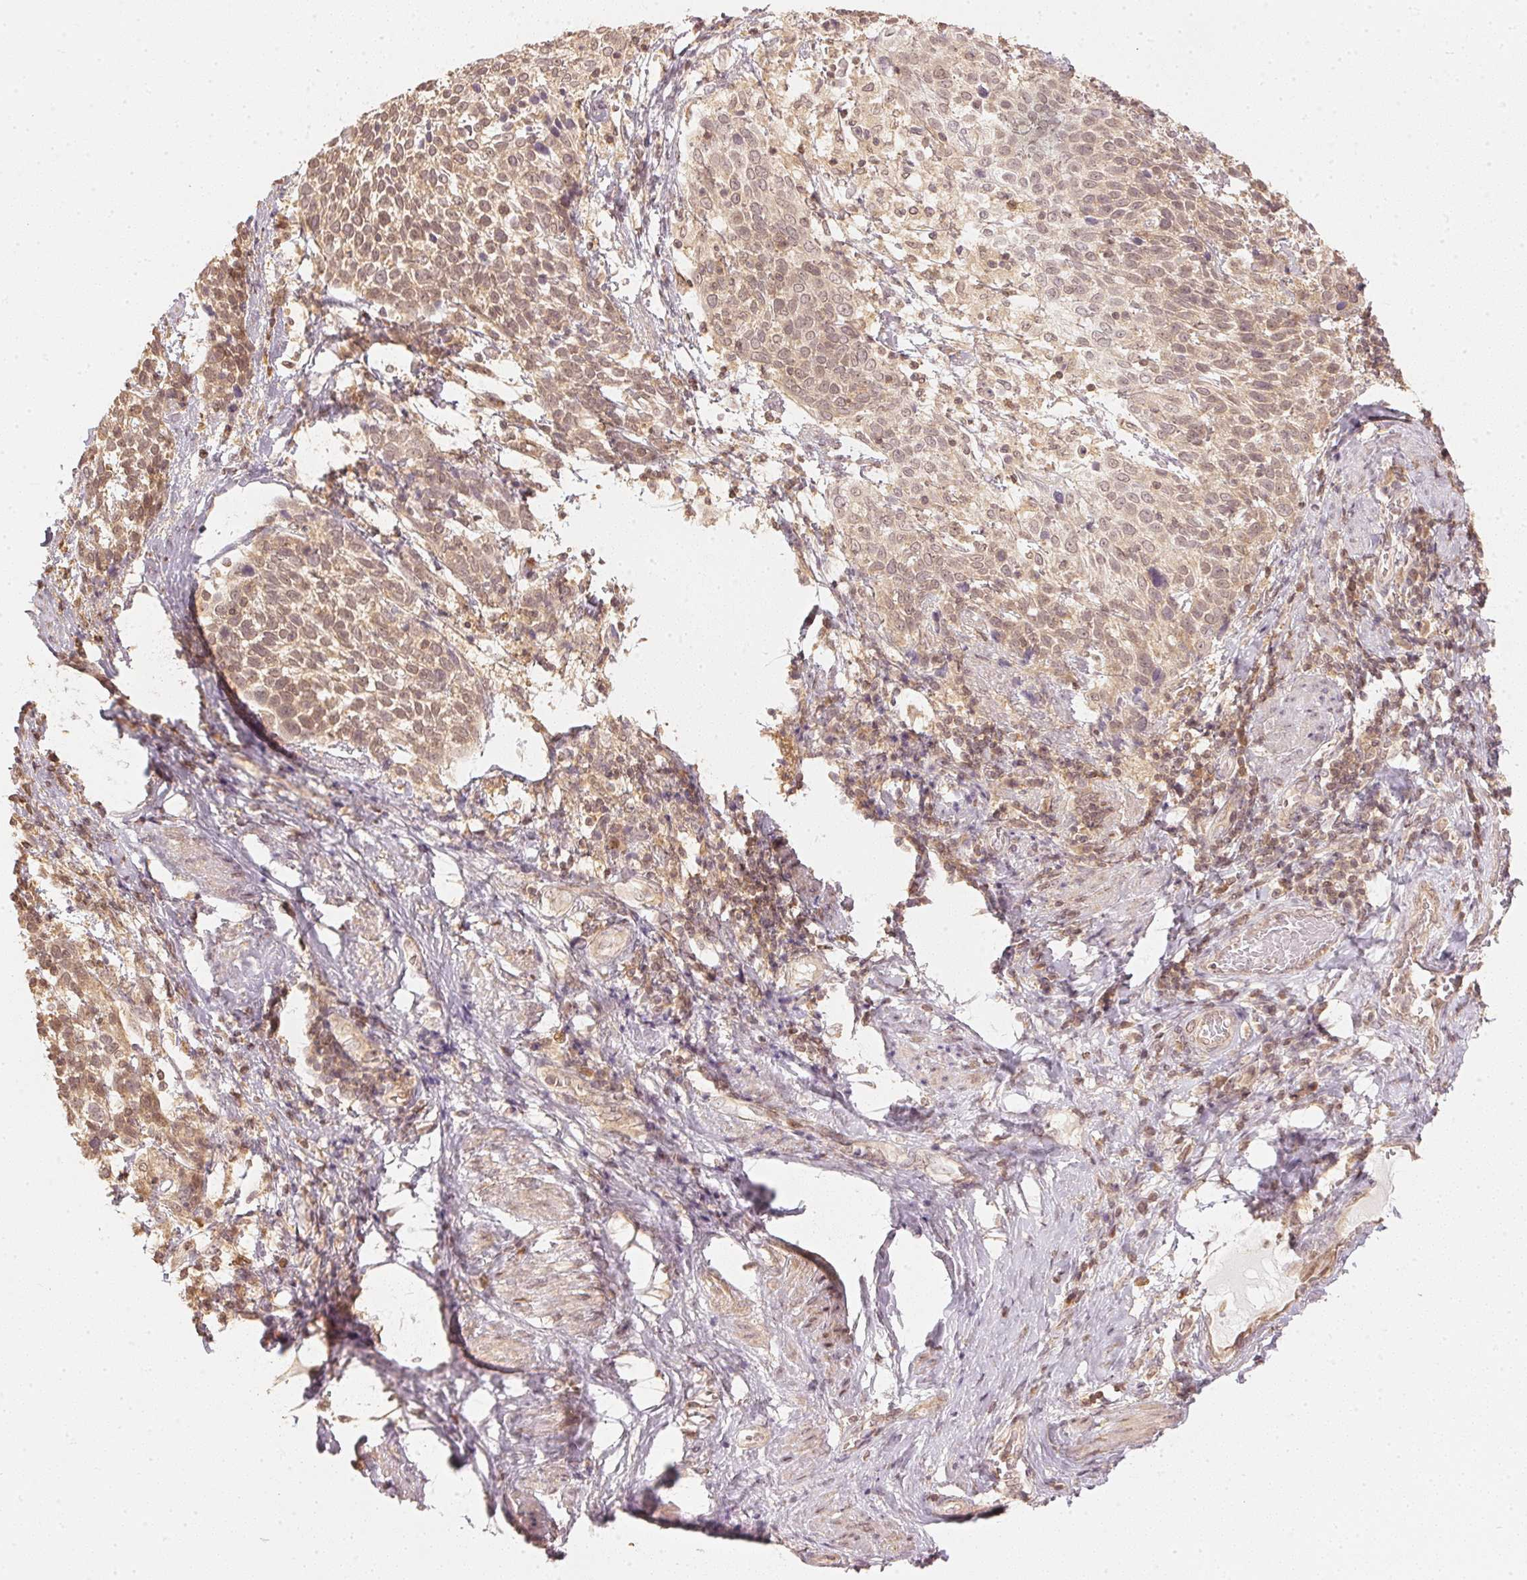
{"staining": {"intensity": "weak", "quantity": ">75%", "location": "cytoplasmic/membranous,nuclear"}, "tissue": "cervical cancer", "cell_type": "Tumor cells", "image_type": "cancer", "snomed": [{"axis": "morphology", "description": "Squamous cell carcinoma, NOS"}, {"axis": "topography", "description": "Cervix"}], "caption": "Weak cytoplasmic/membranous and nuclear protein positivity is appreciated in about >75% of tumor cells in cervical cancer.", "gene": "UBE2L3", "patient": {"sex": "female", "age": 61}}